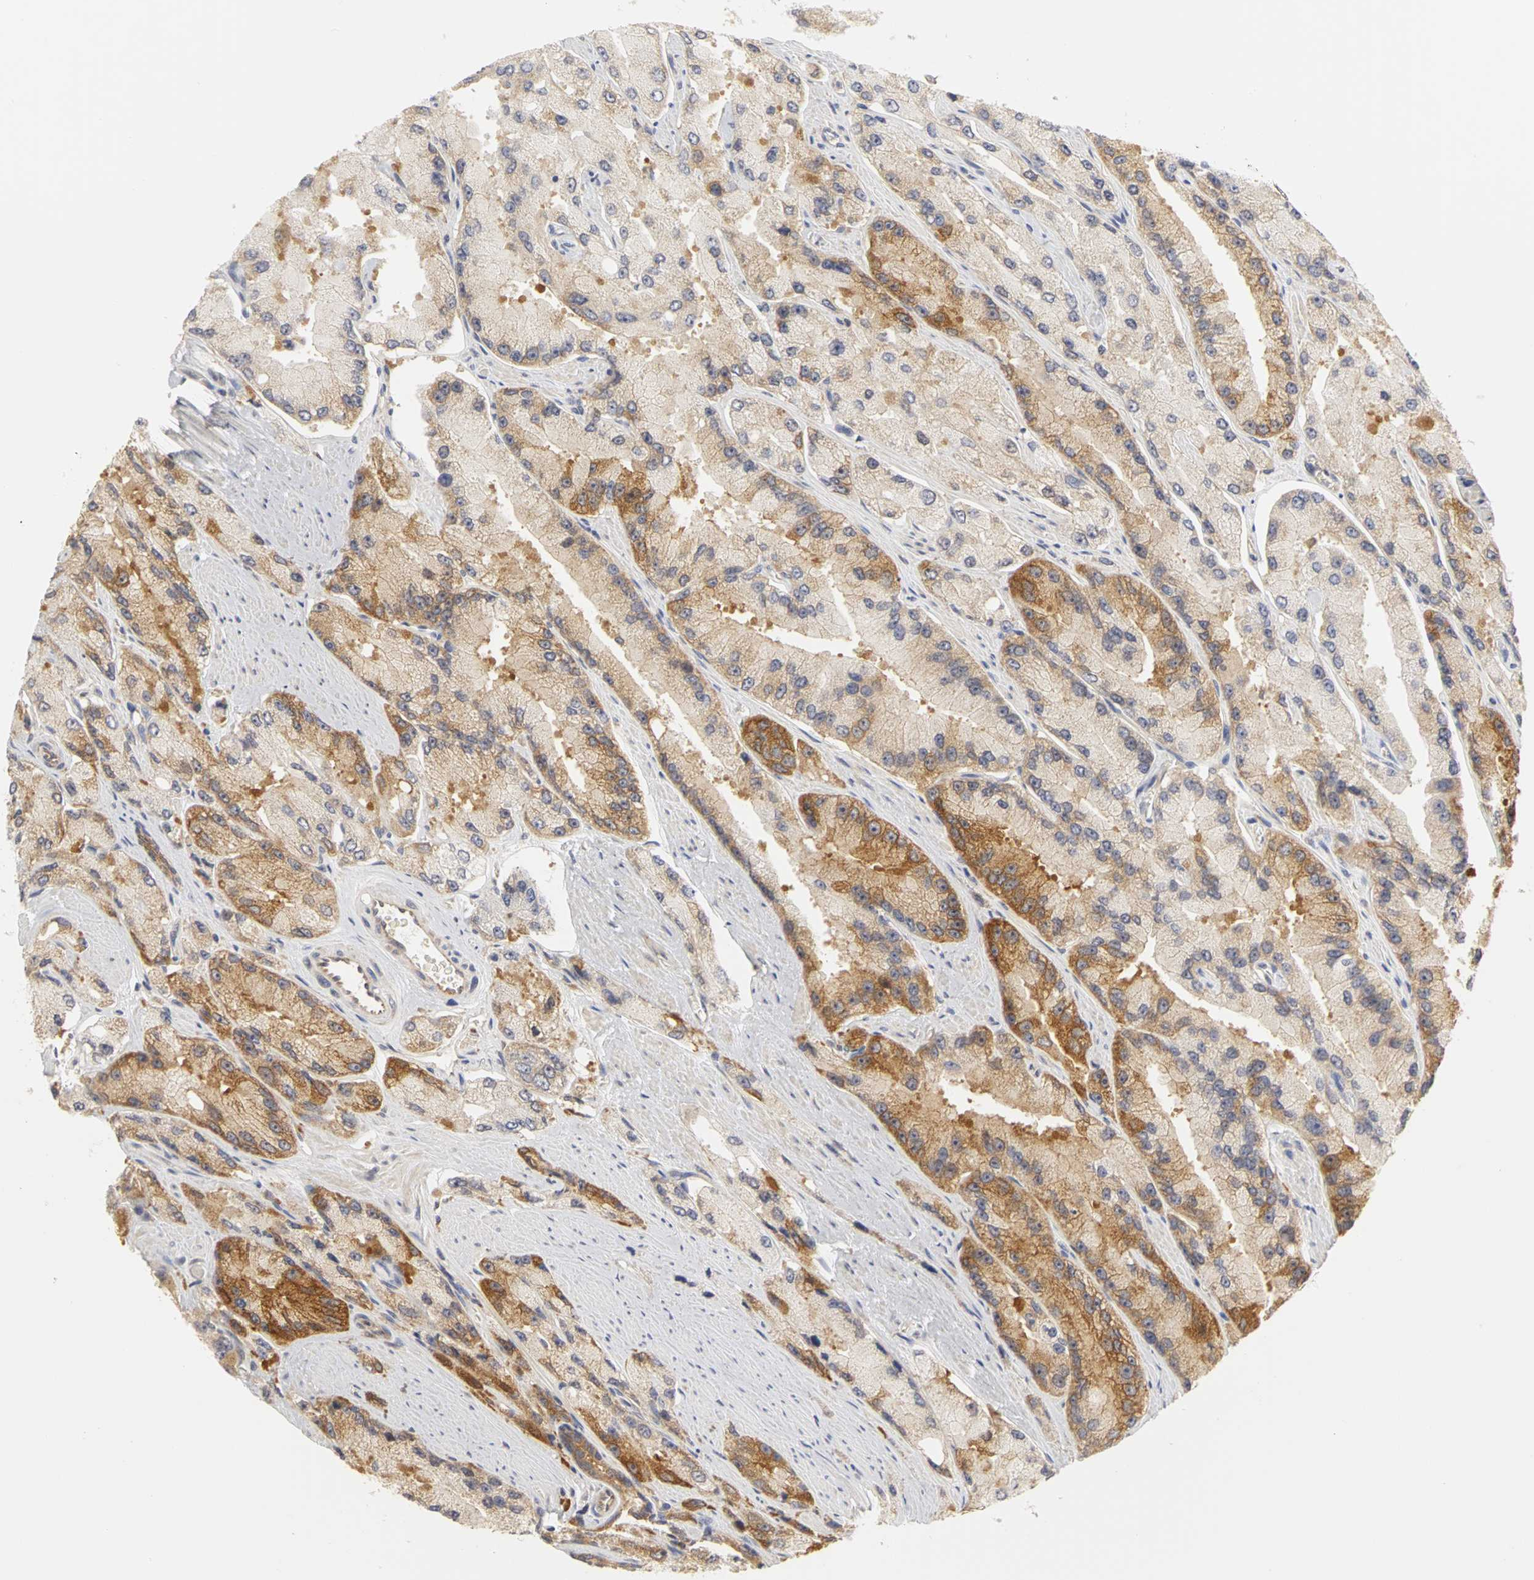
{"staining": {"intensity": "moderate", "quantity": ">75%", "location": "cytoplasmic/membranous"}, "tissue": "prostate cancer", "cell_type": "Tumor cells", "image_type": "cancer", "snomed": [{"axis": "morphology", "description": "Adenocarcinoma, High grade"}, {"axis": "topography", "description": "Prostate"}], "caption": "Brown immunohistochemical staining in human high-grade adenocarcinoma (prostate) reveals moderate cytoplasmic/membranous staining in about >75% of tumor cells.", "gene": "IRAK1", "patient": {"sex": "male", "age": 58}}